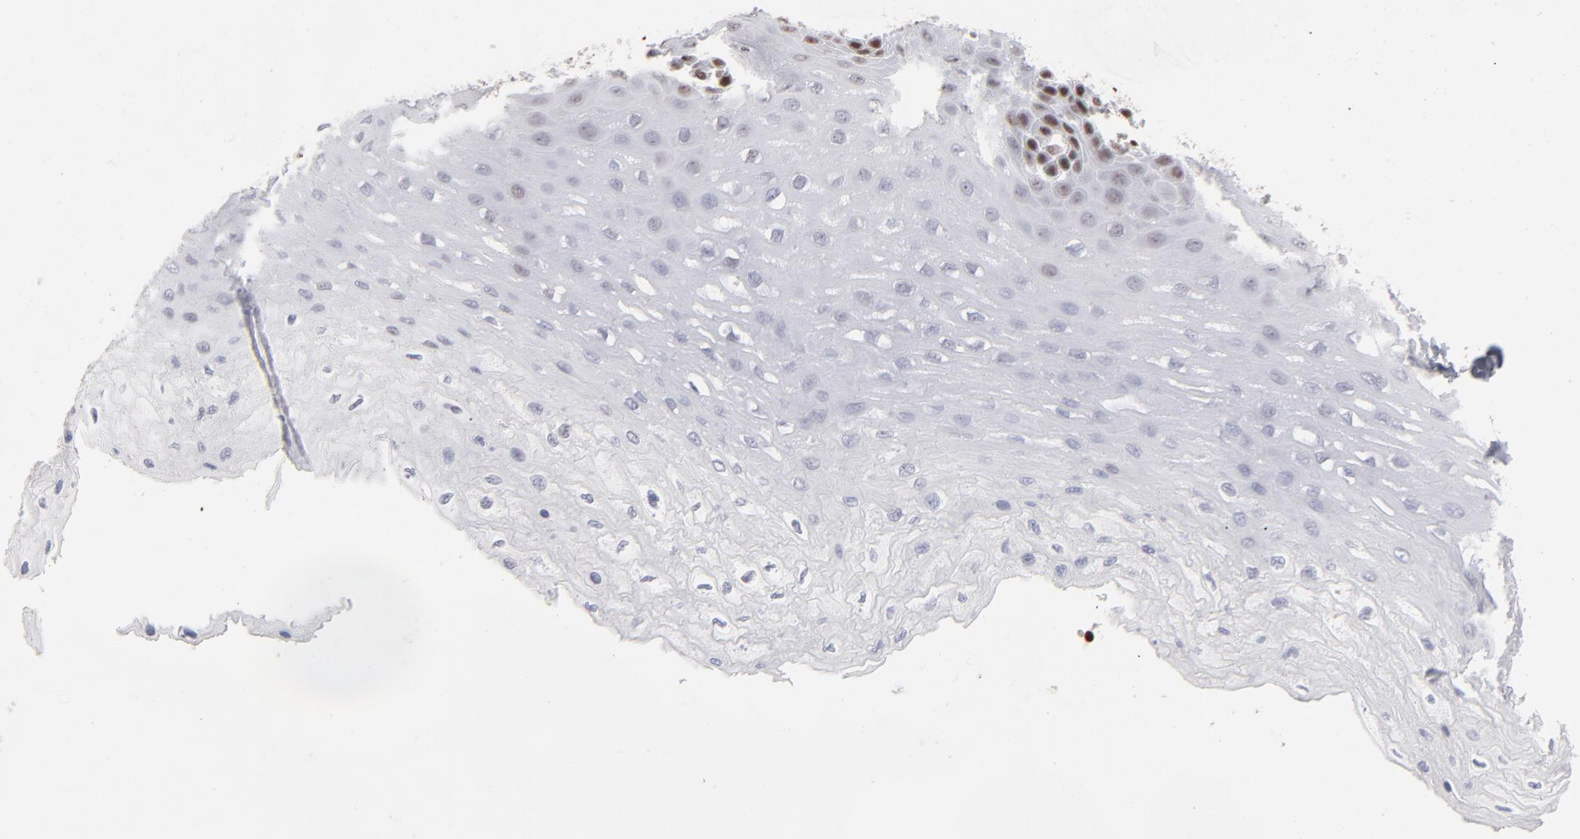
{"staining": {"intensity": "moderate", "quantity": "25%-75%", "location": "nuclear"}, "tissue": "esophagus", "cell_type": "Squamous epithelial cells", "image_type": "normal", "snomed": [{"axis": "morphology", "description": "Normal tissue, NOS"}, {"axis": "topography", "description": "Esophagus"}], "caption": "Protein staining exhibits moderate nuclear expression in approximately 25%-75% of squamous epithelial cells in normal esophagus. Nuclei are stained in blue.", "gene": "PARP1", "patient": {"sex": "female", "age": 72}}